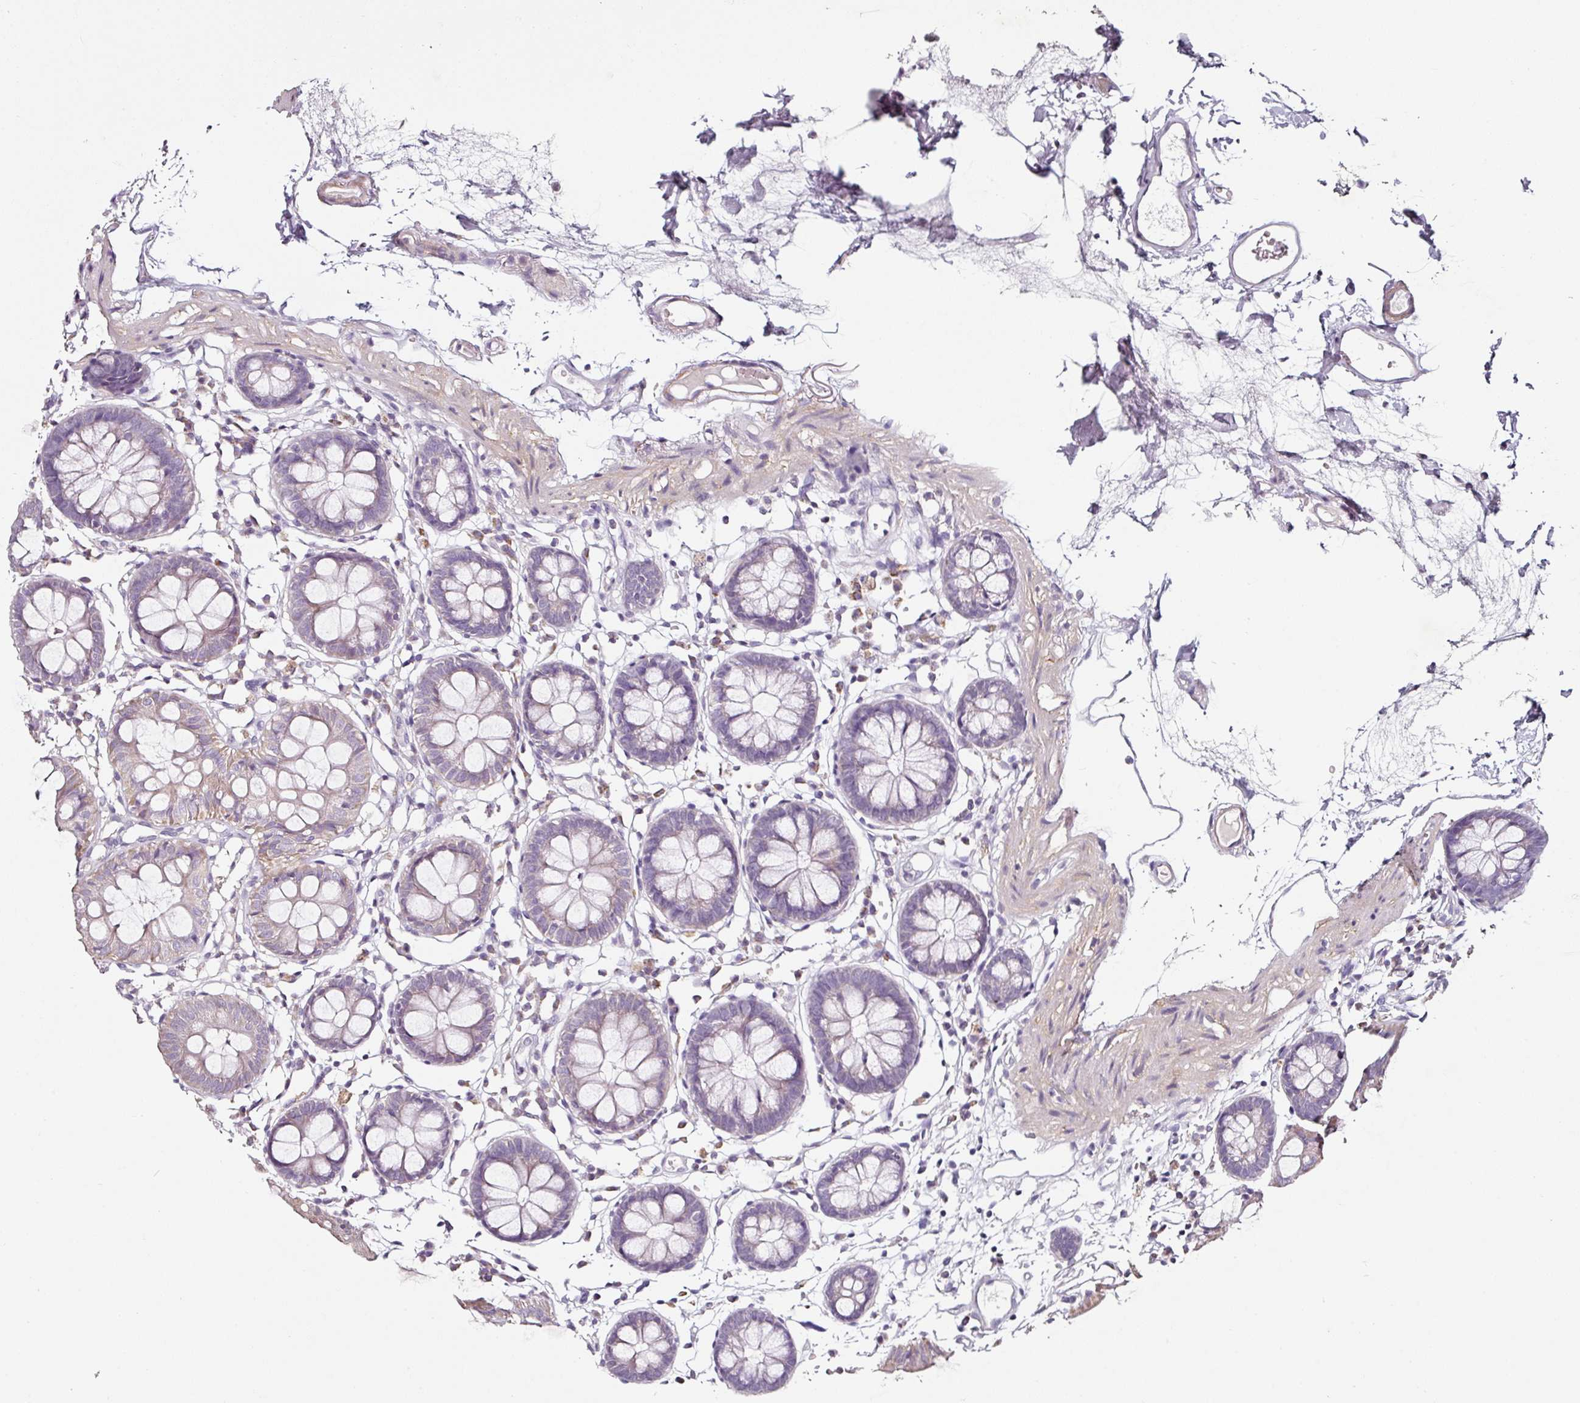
{"staining": {"intensity": "moderate", "quantity": "25%-75%", "location": "cytoplasmic/membranous"}, "tissue": "colon", "cell_type": "Endothelial cells", "image_type": "normal", "snomed": [{"axis": "morphology", "description": "Normal tissue, NOS"}, {"axis": "topography", "description": "Colon"}], "caption": "Protein analysis of benign colon displays moderate cytoplasmic/membranous positivity in about 25%-75% of endothelial cells.", "gene": "CAP2", "patient": {"sex": "female", "age": 84}}